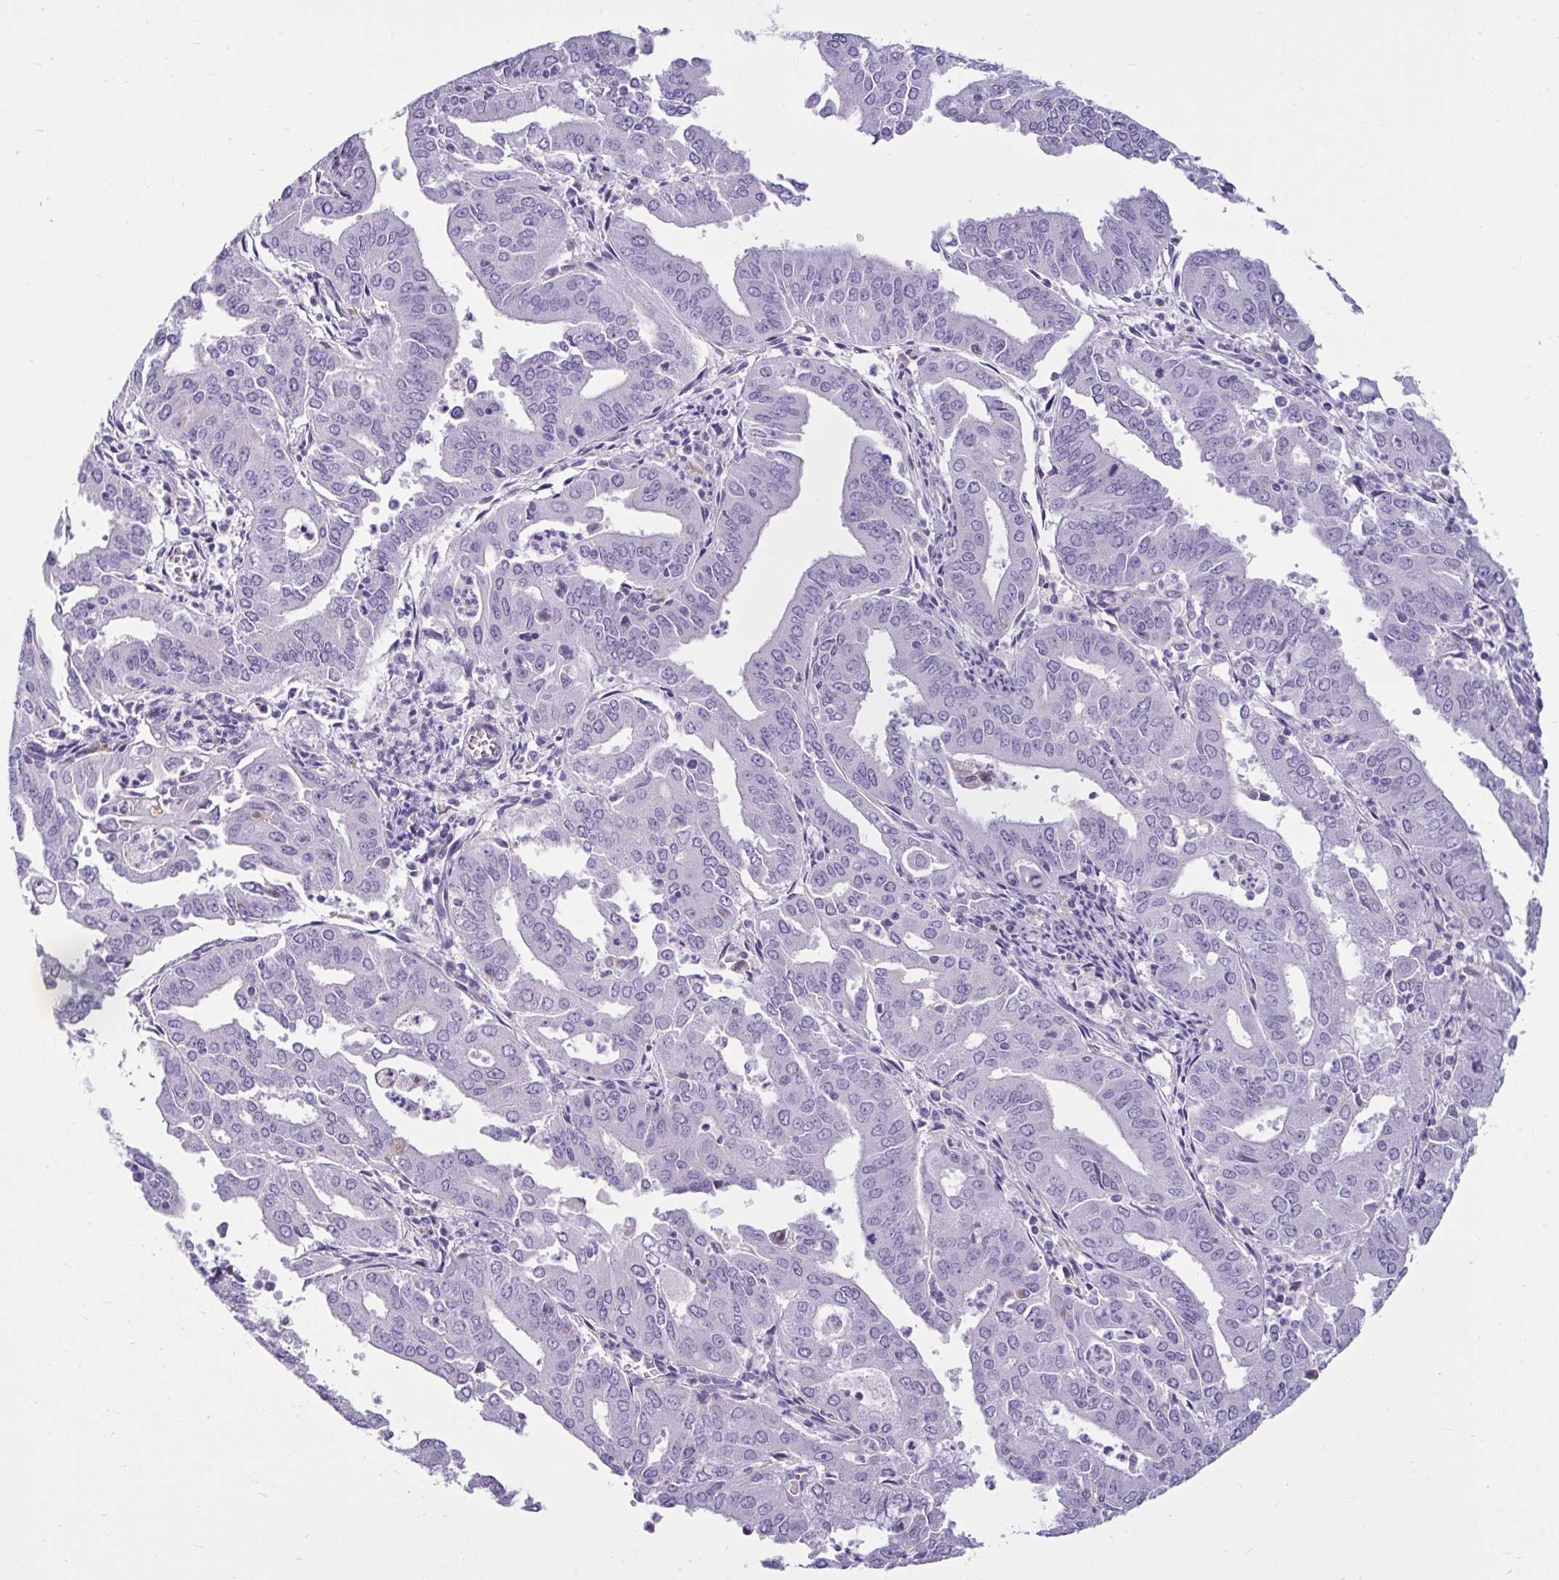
{"staining": {"intensity": "negative", "quantity": "none", "location": "none"}, "tissue": "cervical cancer", "cell_type": "Tumor cells", "image_type": "cancer", "snomed": [{"axis": "morphology", "description": "Adenocarcinoma, NOS"}, {"axis": "topography", "description": "Cervix"}], "caption": "Immunohistochemistry photomicrograph of human cervical cancer stained for a protein (brown), which displays no expression in tumor cells. (Brightfield microscopy of DAB (3,3'-diaminobenzidine) immunohistochemistry at high magnification).", "gene": "CTSZ", "patient": {"sex": "female", "age": 56}}